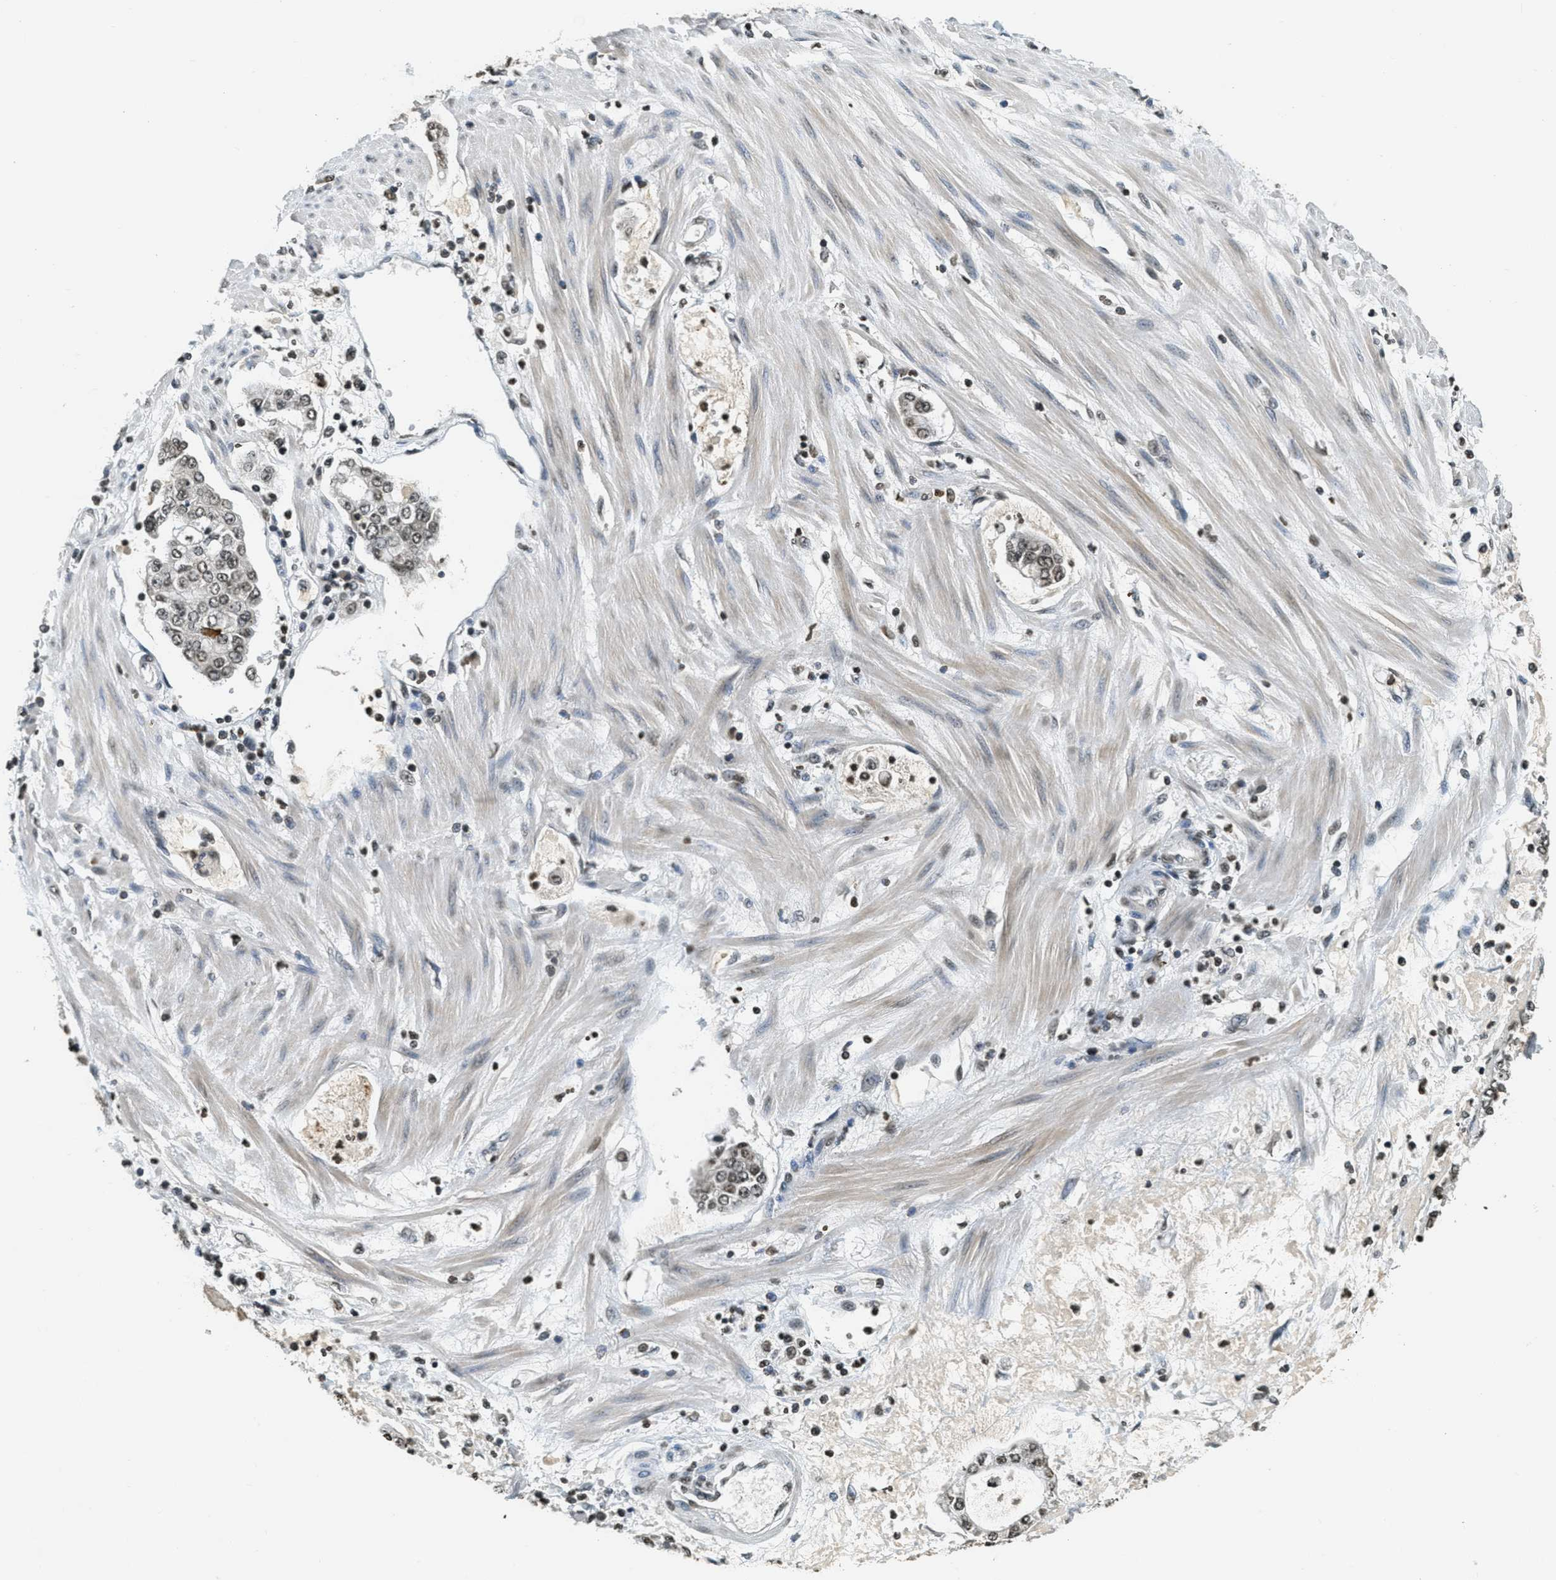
{"staining": {"intensity": "moderate", "quantity": ">75%", "location": "nuclear"}, "tissue": "stomach cancer", "cell_type": "Tumor cells", "image_type": "cancer", "snomed": [{"axis": "morphology", "description": "Adenocarcinoma, NOS"}, {"axis": "topography", "description": "Stomach"}], "caption": "Protein analysis of stomach cancer (adenocarcinoma) tissue displays moderate nuclear expression in approximately >75% of tumor cells. The staining was performed using DAB, with brown indicating positive protein expression. Nuclei are stained blue with hematoxylin.", "gene": "LDB2", "patient": {"sex": "male", "age": 76}}